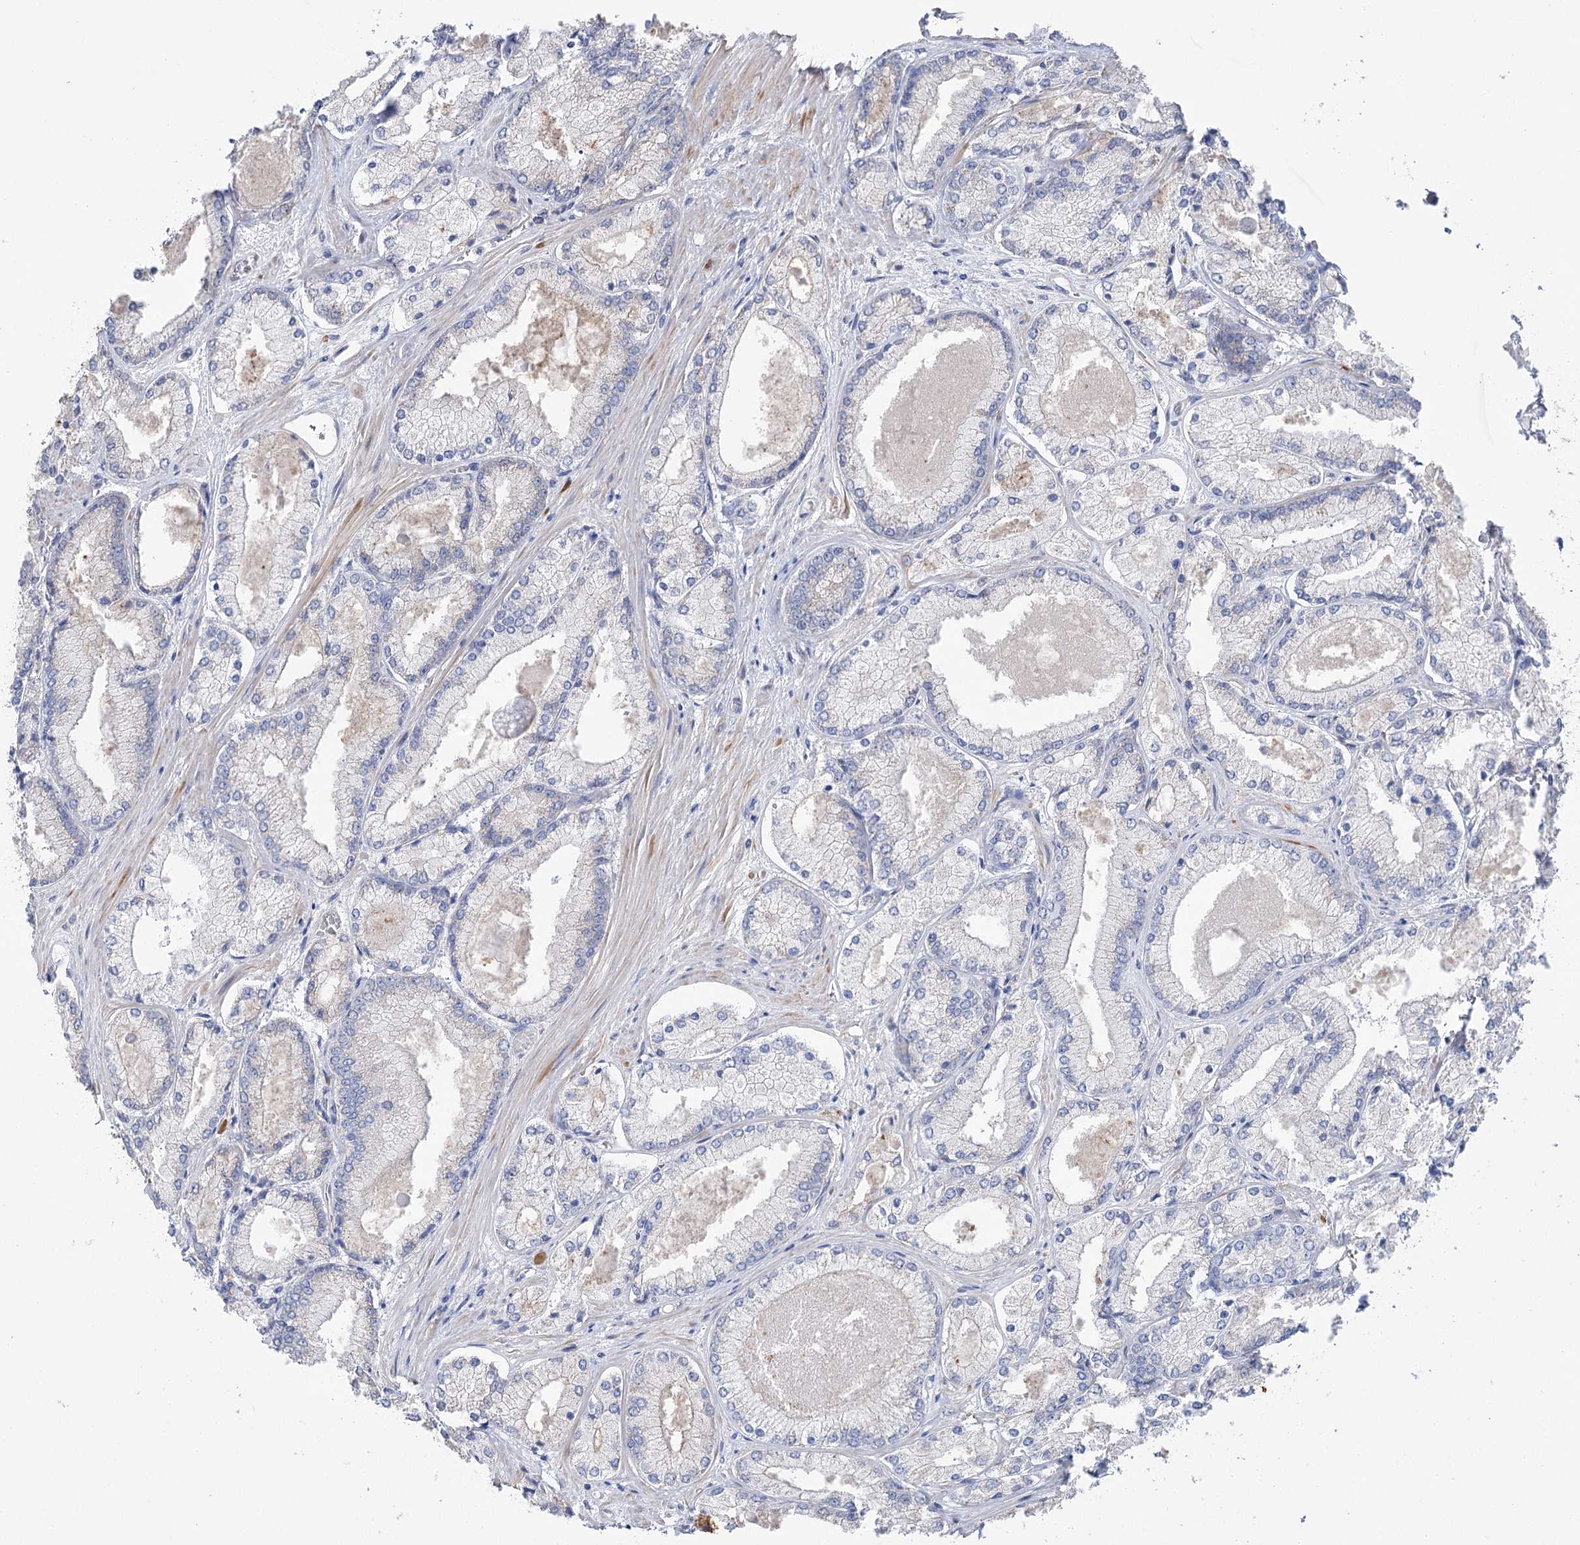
{"staining": {"intensity": "negative", "quantity": "none", "location": "none"}, "tissue": "prostate cancer", "cell_type": "Tumor cells", "image_type": "cancer", "snomed": [{"axis": "morphology", "description": "Adenocarcinoma, Low grade"}, {"axis": "topography", "description": "Prostate"}], "caption": "Immunohistochemistry photomicrograph of neoplastic tissue: prostate cancer stained with DAB shows no significant protein staining in tumor cells.", "gene": "ECHDC3", "patient": {"sex": "male", "age": 74}}